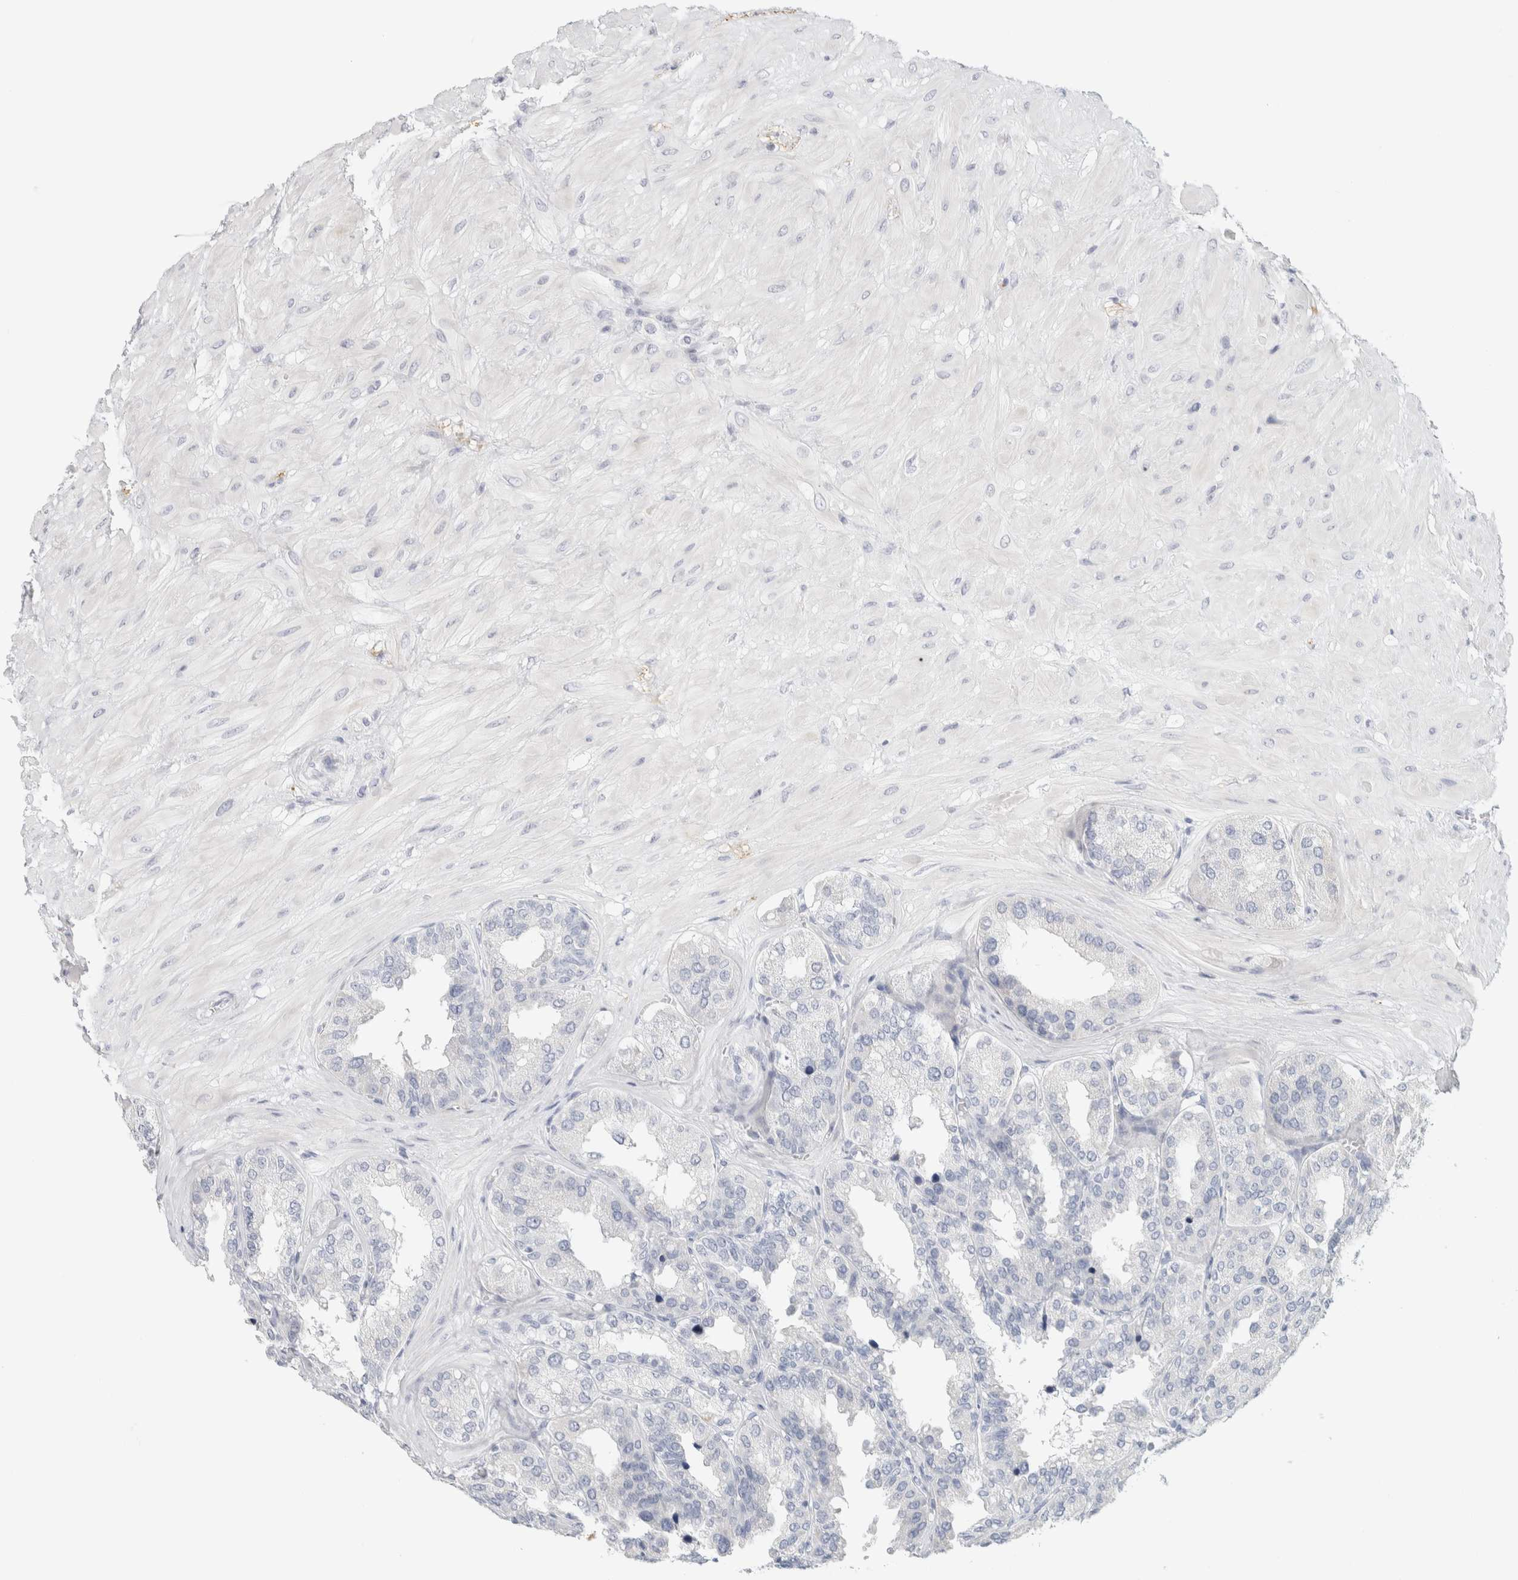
{"staining": {"intensity": "negative", "quantity": "none", "location": "none"}, "tissue": "seminal vesicle", "cell_type": "Glandular cells", "image_type": "normal", "snomed": [{"axis": "morphology", "description": "Normal tissue, NOS"}, {"axis": "topography", "description": "Prostate"}, {"axis": "topography", "description": "Seminal veicle"}], "caption": "This is an IHC photomicrograph of unremarkable human seminal vesicle. There is no positivity in glandular cells.", "gene": "NEFM", "patient": {"sex": "male", "age": 51}}